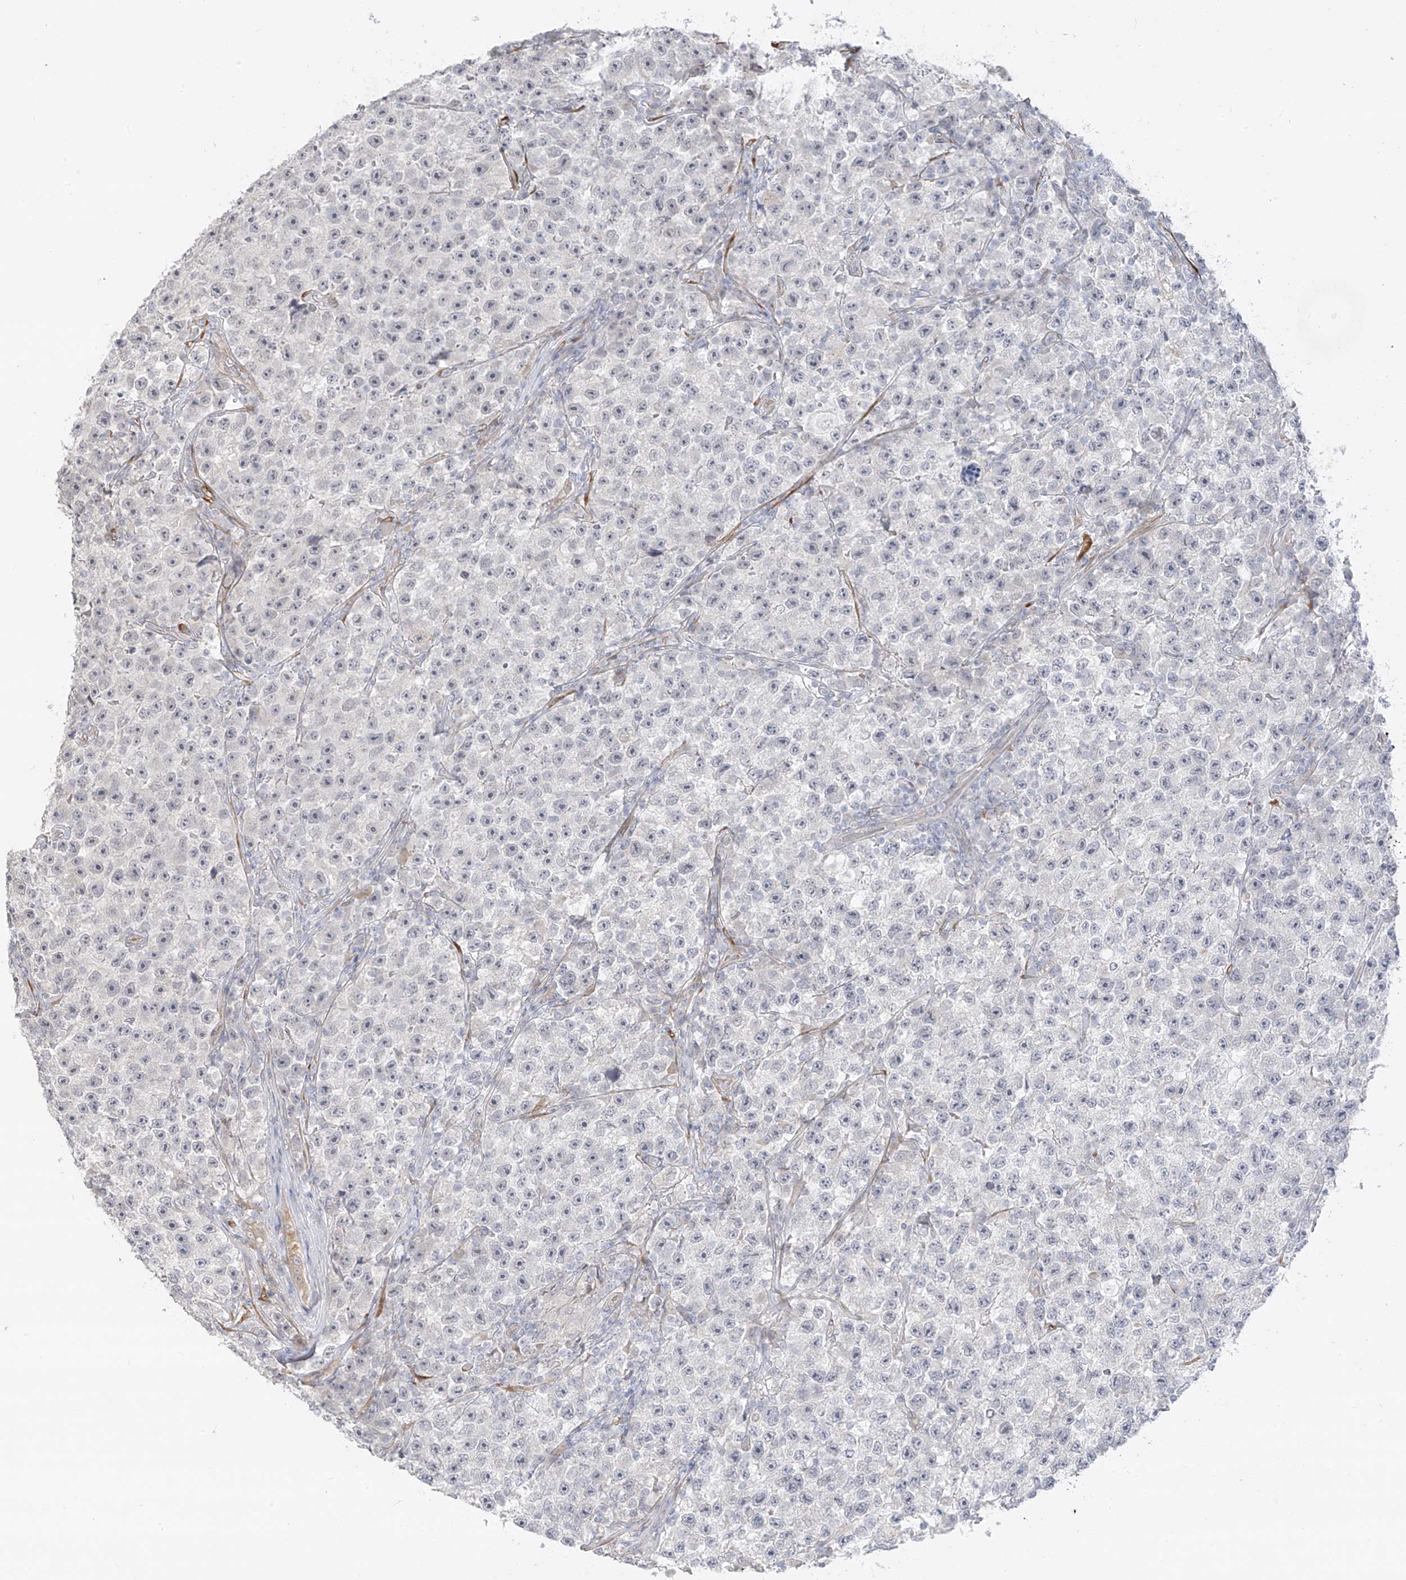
{"staining": {"intensity": "negative", "quantity": "none", "location": "none"}, "tissue": "testis cancer", "cell_type": "Tumor cells", "image_type": "cancer", "snomed": [{"axis": "morphology", "description": "Seminoma, NOS"}, {"axis": "topography", "description": "Testis"}], "caption": "Tumor cells are negative for brown protein staining in testis seminoma.", "gene": "DCDC2", "patient": {"sex": "male", "age": 22}}